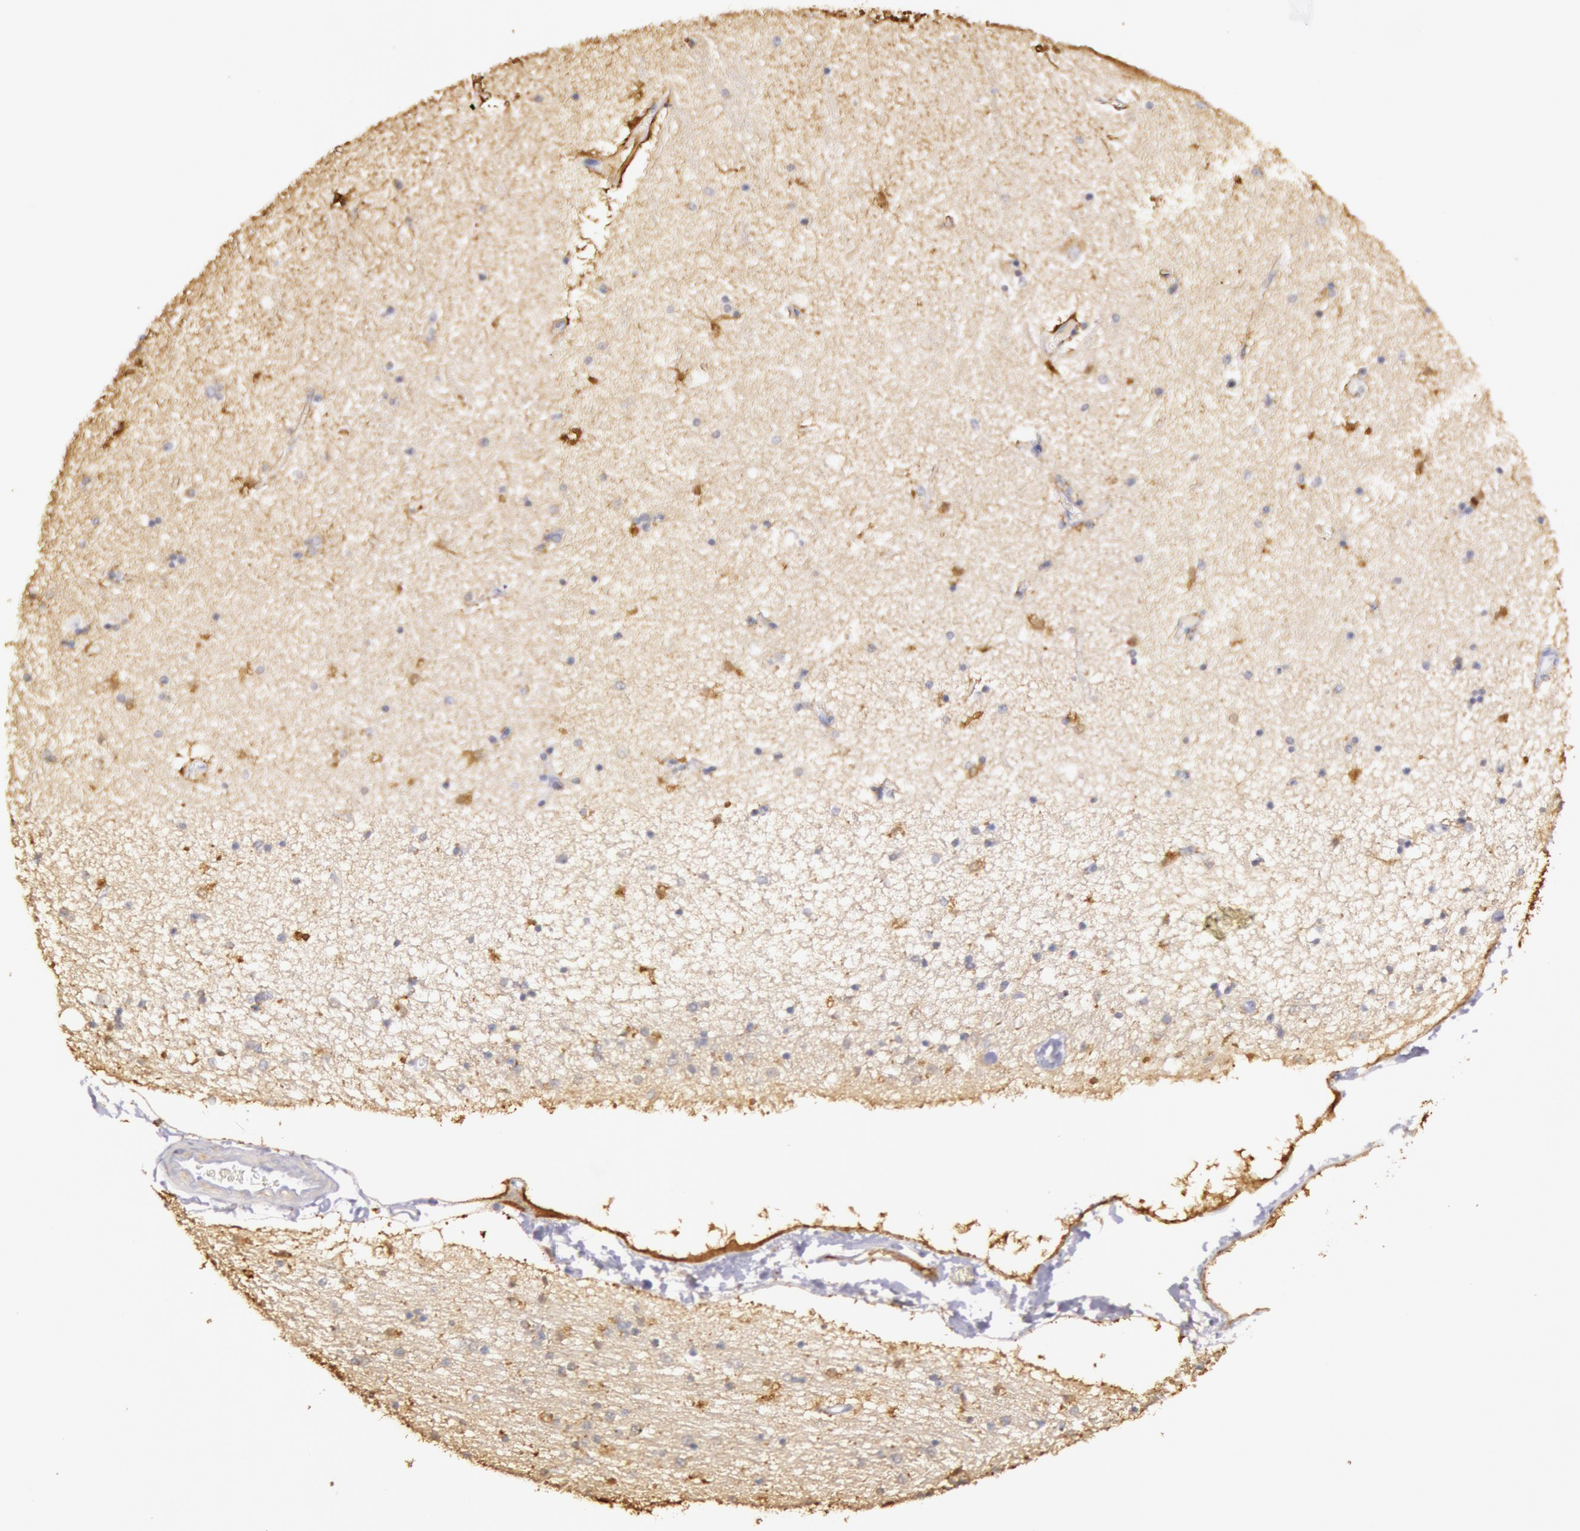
{"staining": {"intensity": "moderate", "quantity": "<25%", "location": "cytoplasmic/membranous"}, "tissue": "hippocampus", "cell_type": "Glial cells", "image_type": "normal", "snomed": [{"axis": "morphology", "description": "Normal tissue, NOS"}, {"axis": "topography", "description": "Hippocampus"}], "caption": "Immunohistochemistry (IHC) of benign human hippocampus demonstrates low levels of moderate cytoplasmic/membranous positivity in approximately <25% of glial cells.", "gene": "CKB", "patient": {"sex": "female", "age": 54}}